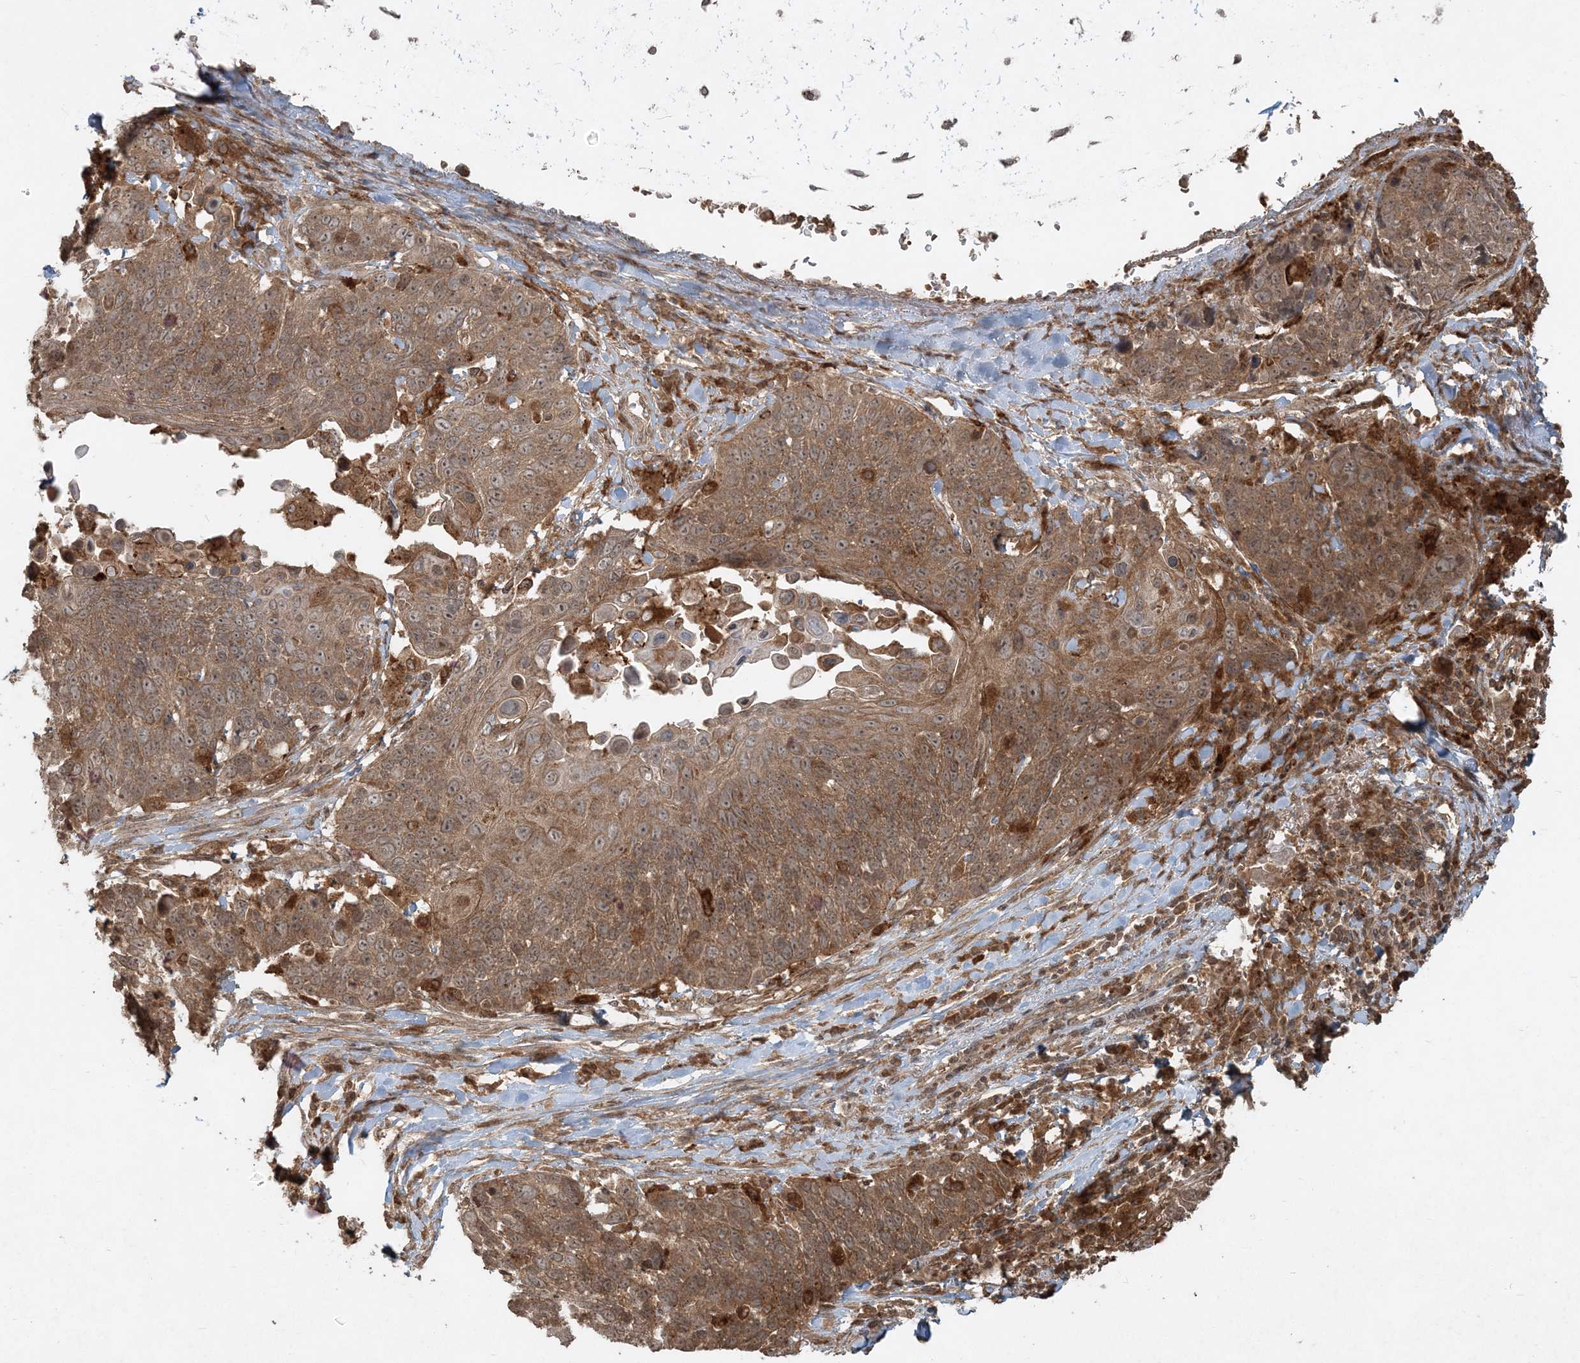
{"staining": {"intensity": "moderate", "quantity": ">75%", "location": "cytoplasmic/membranous"}, "tissue": "lung cancer", "cell_type": "Tumor cells", "image_type": "cancer", "snomed": [{"axis": "morphology", "description": "Squamous cell carcinoma, NOS"}, {"axis": "topography", "description": "Lung"}], "caption": "Immunohistochemistry image of neoplastic tissue: human squamous cell carcinoma (lung) stained using IHC demonstrates medium levels of moderate protein expression localized specifically in the cytoplasmic/membranous of tumor cells, appearing as a cytoplasmic/membranous brown color.", "gene": "NARS1", "patient": {"sex": "male", "age": 66}}